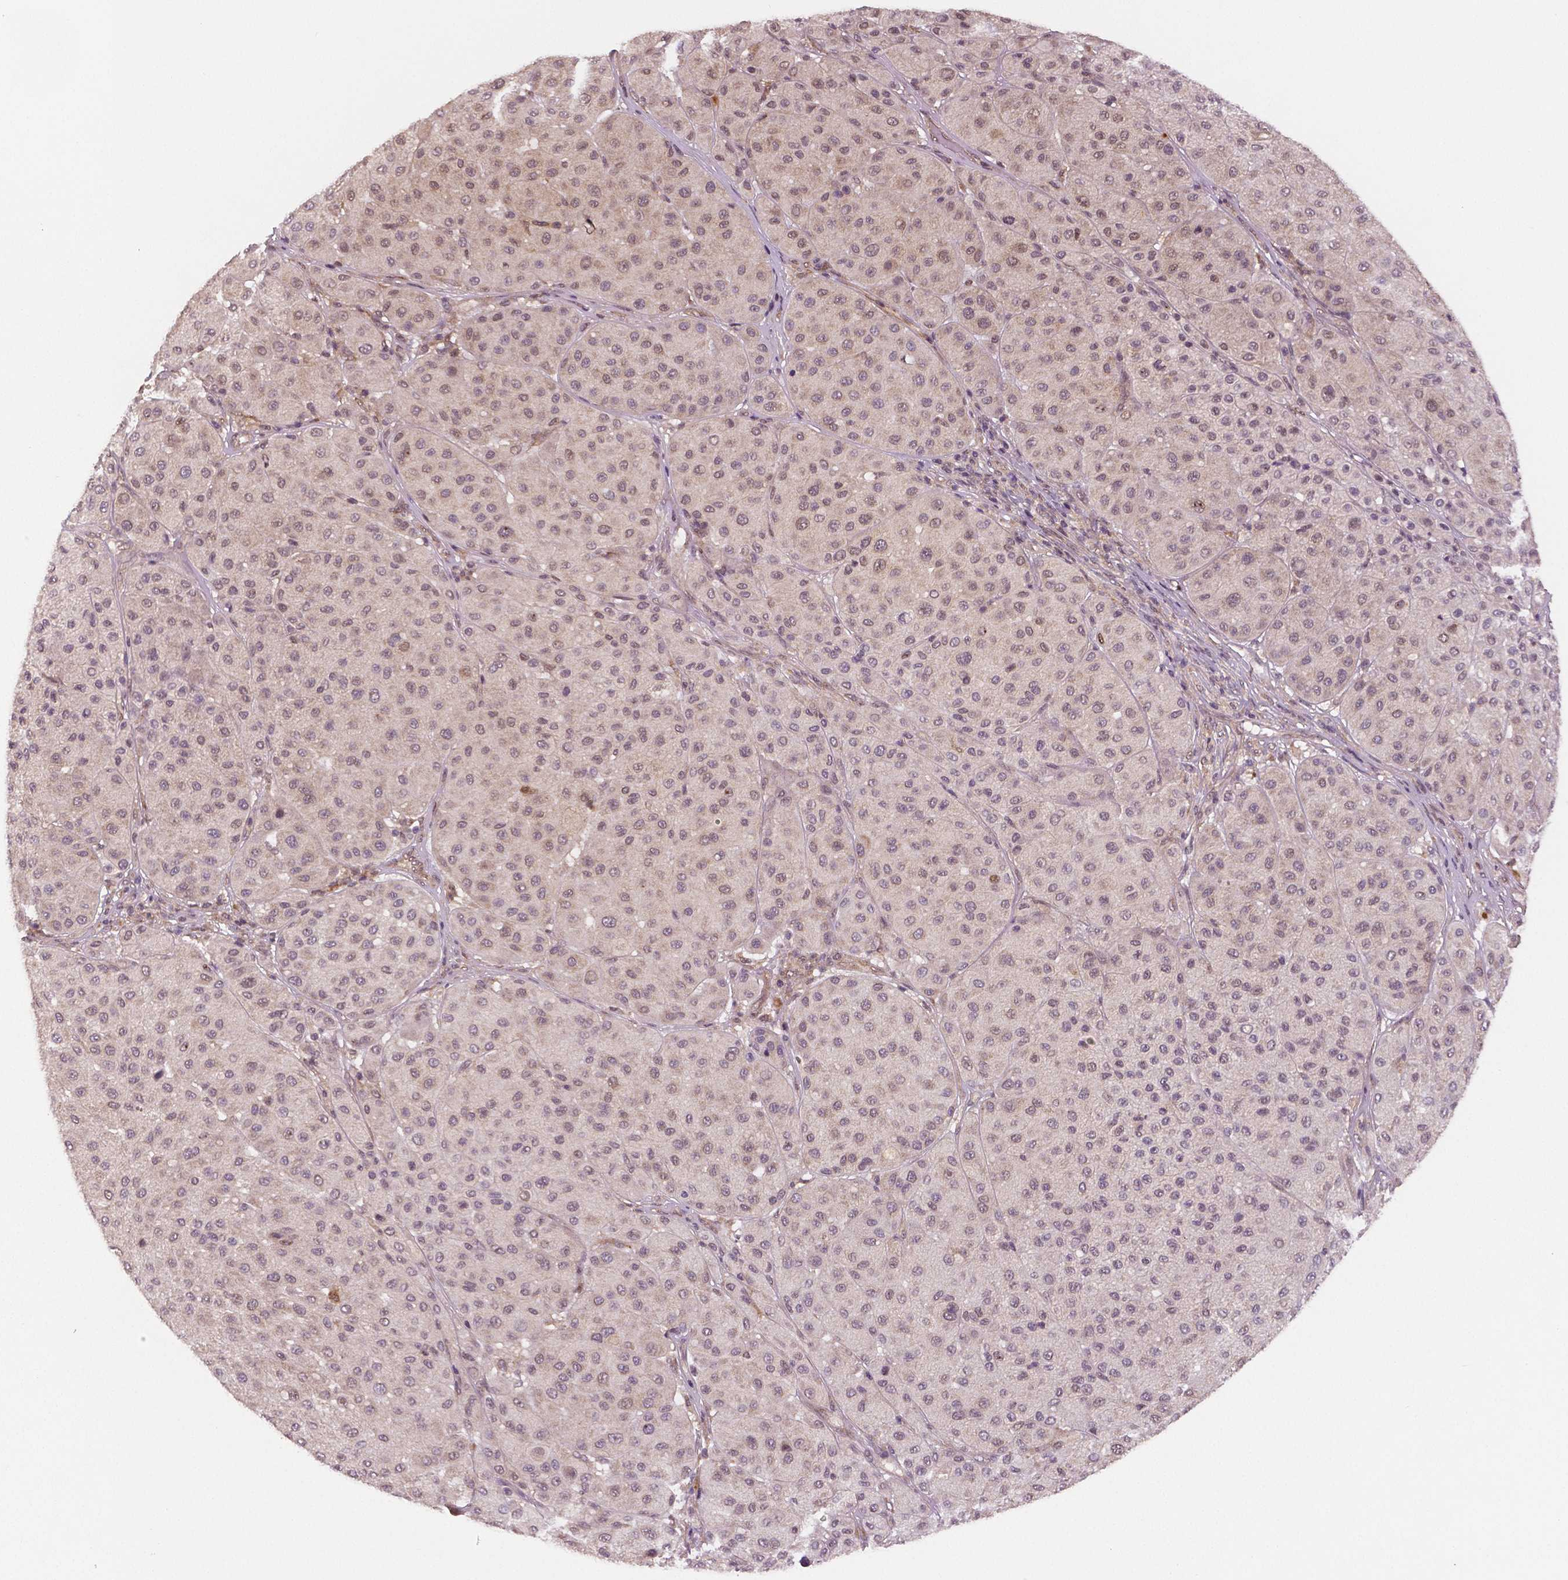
{"staining": {"intensity": "negative", "quantity": "none", "location": "none"}, "tissue": "melanoma", "cell_type": "Tumor cells", "image_type": "cancer", "snomed": [{"axis": "morphology", "description": "Malignant melanoma, Metastatic site"}, {"axis": "topography", "description": "Smooth muscle"}], "caption": "The histopathology image demonstrates no staining of tumor cells in melanoma. (DAB (3,3'-diaminobenzidine) IHC, high magnification).", "gene": "STAT3", "patient": {"sex": "male", "age": 41}}